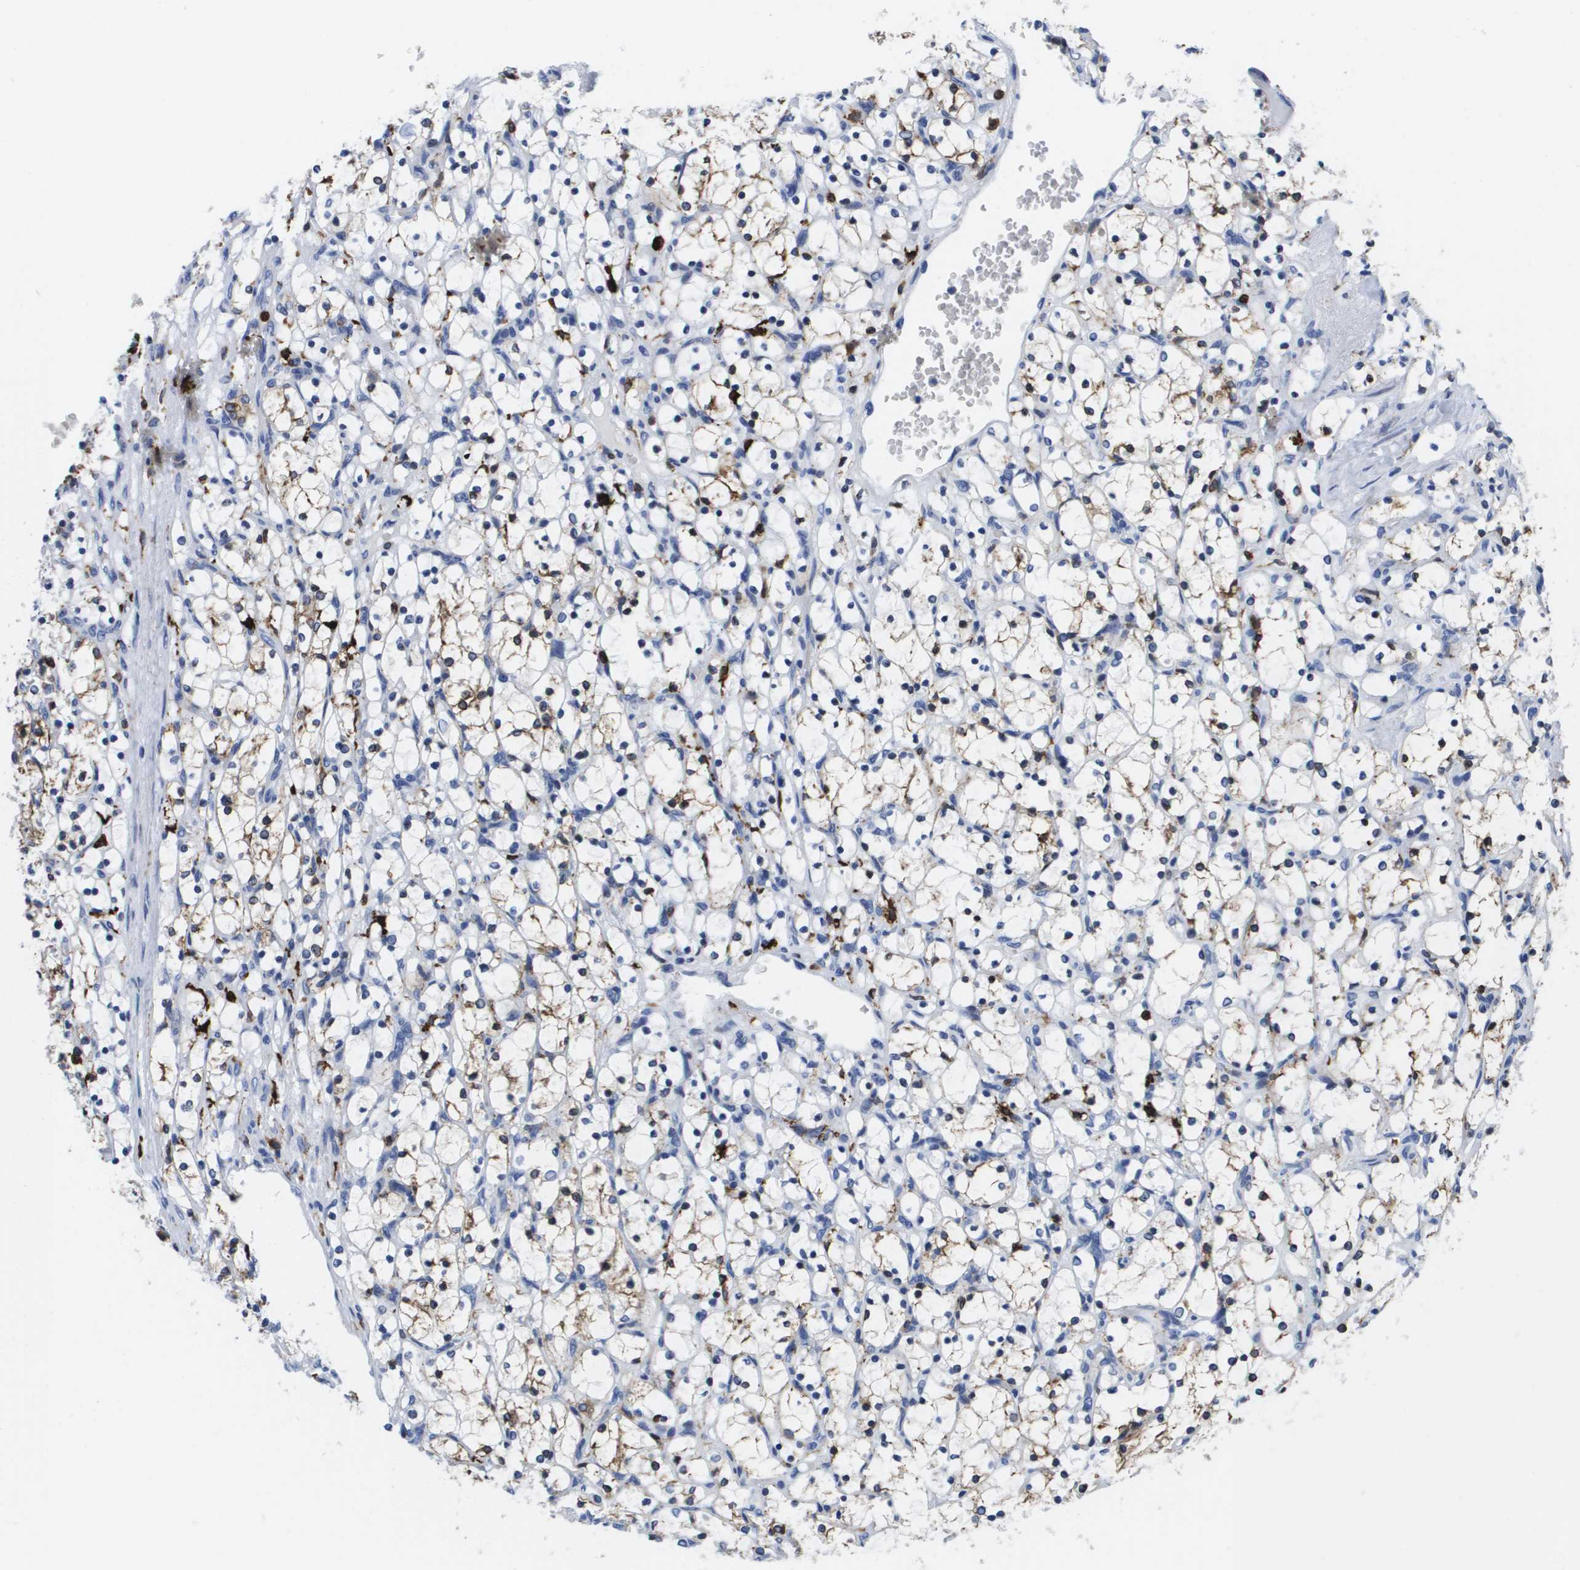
{"staining": {"intensity": "moderate", "quantity": ">75%", "location": "cytoplasmic/membranous"}, "tissue": "renal cancer", "cell_type": "Tumor cells", "image_type": "cancer", "snomed": [{"axis": "morphology", "description": "Adenocarcinoma, NOS"}, {"axis": "topography", "description": "Kidney"}], "caption": "A photomicrograph of human renal cancer stained for a protein reveals moderate cytoplasmic/membranous brown staining in tumor cells.", "gene": "HMOX1", "patient": {"sex": "female", "age": 69}}